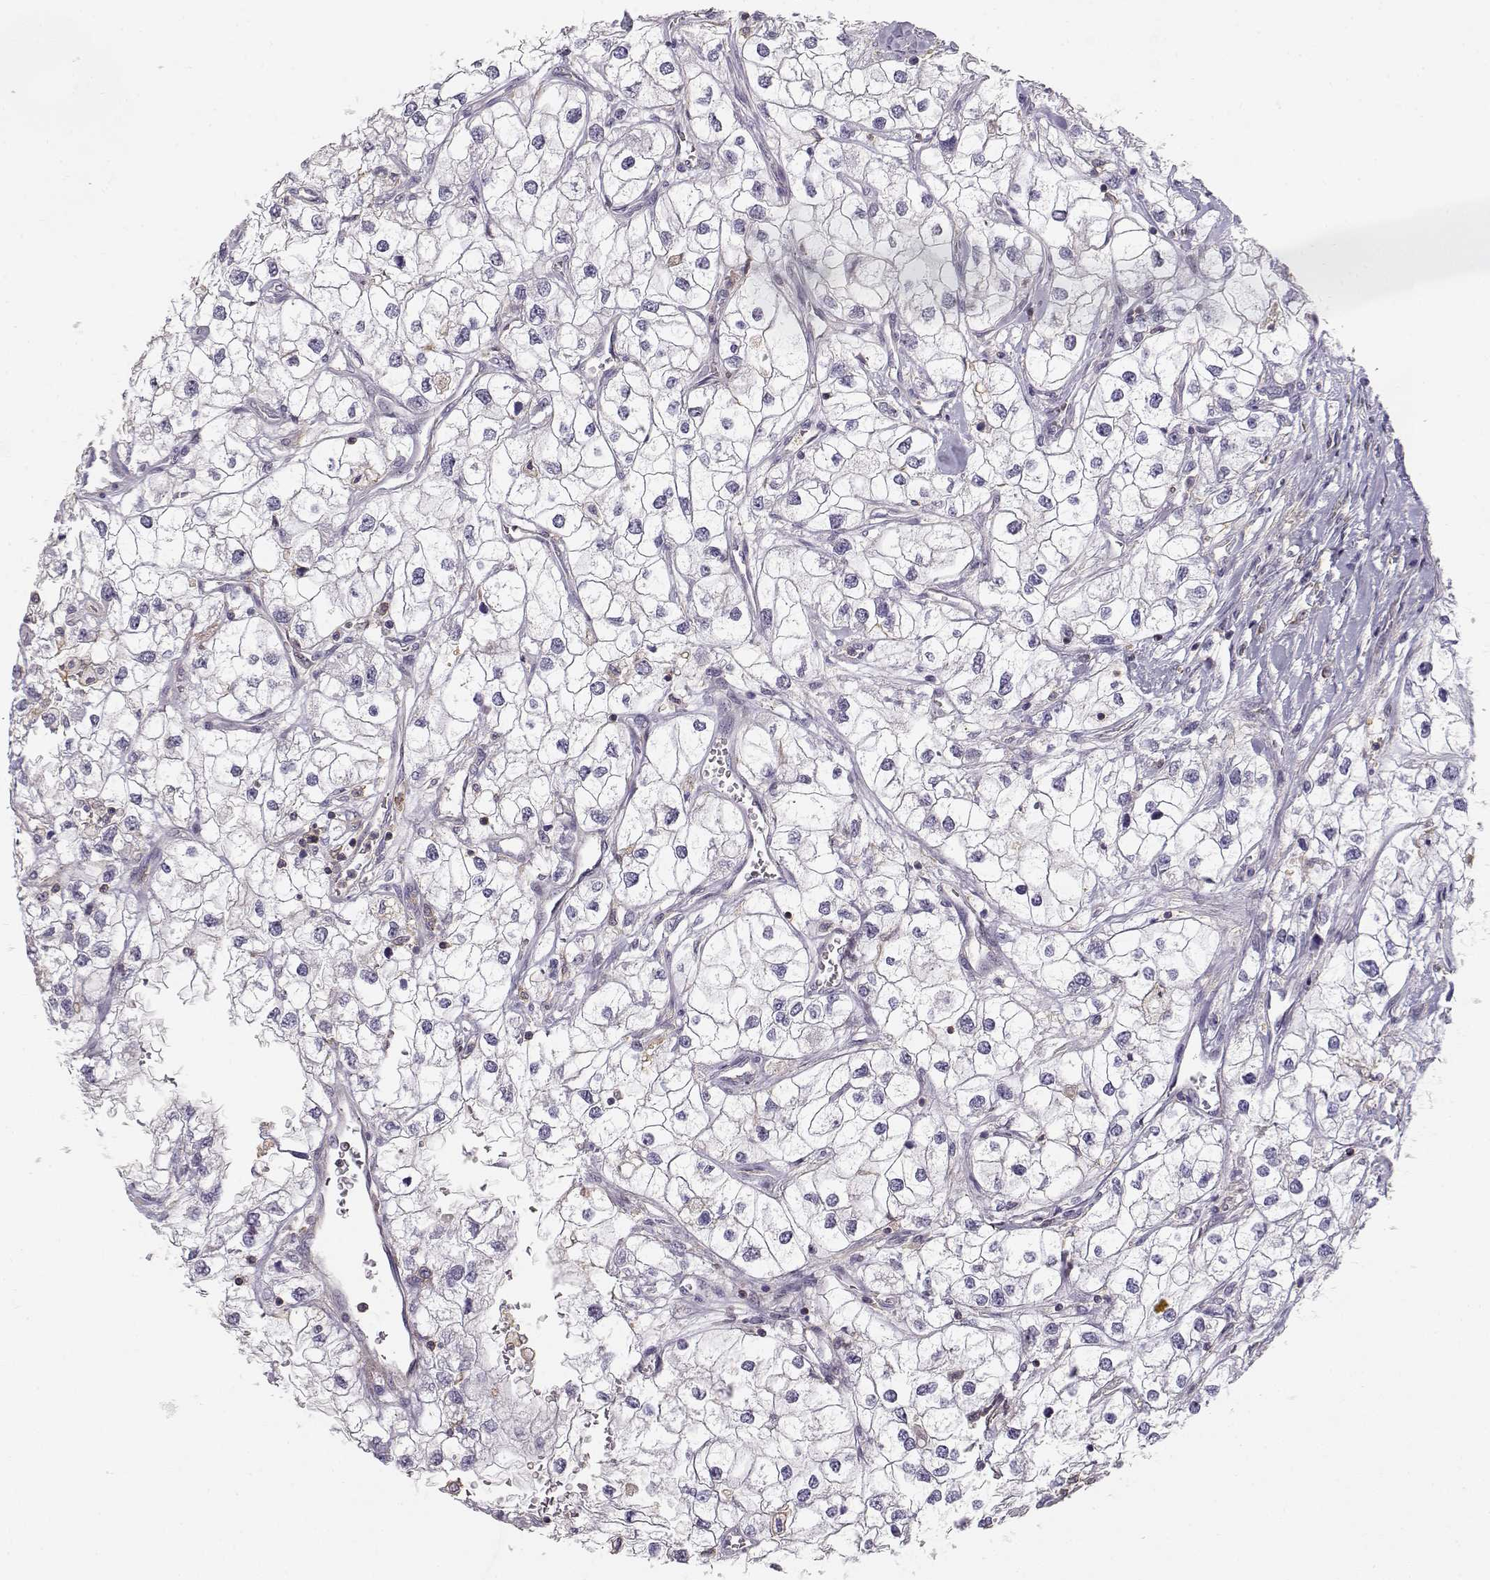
{"staining": {"intensity": "negative", "quantity": "none", "location": "none"}, "tissue": "renal cancer", "cell_type": "Tumor cells", "image_type": "cancer", "snomed": [{"axis": "morphology", "description": "Adenocarcinoma, NOS"}, {"axis": "topography", "description": "Kidney"}], "caption": "Immunohistochemistry (IHC) photomicrograph of renal cancer (adenocarcinoma) stained for a protein (brown), which displays no positivity in tumor cells. (DAB immunohistochemistry (IHC), high magnification).", "gene": "DAPL1", "patient": {"sex": "male", "age": 59}}